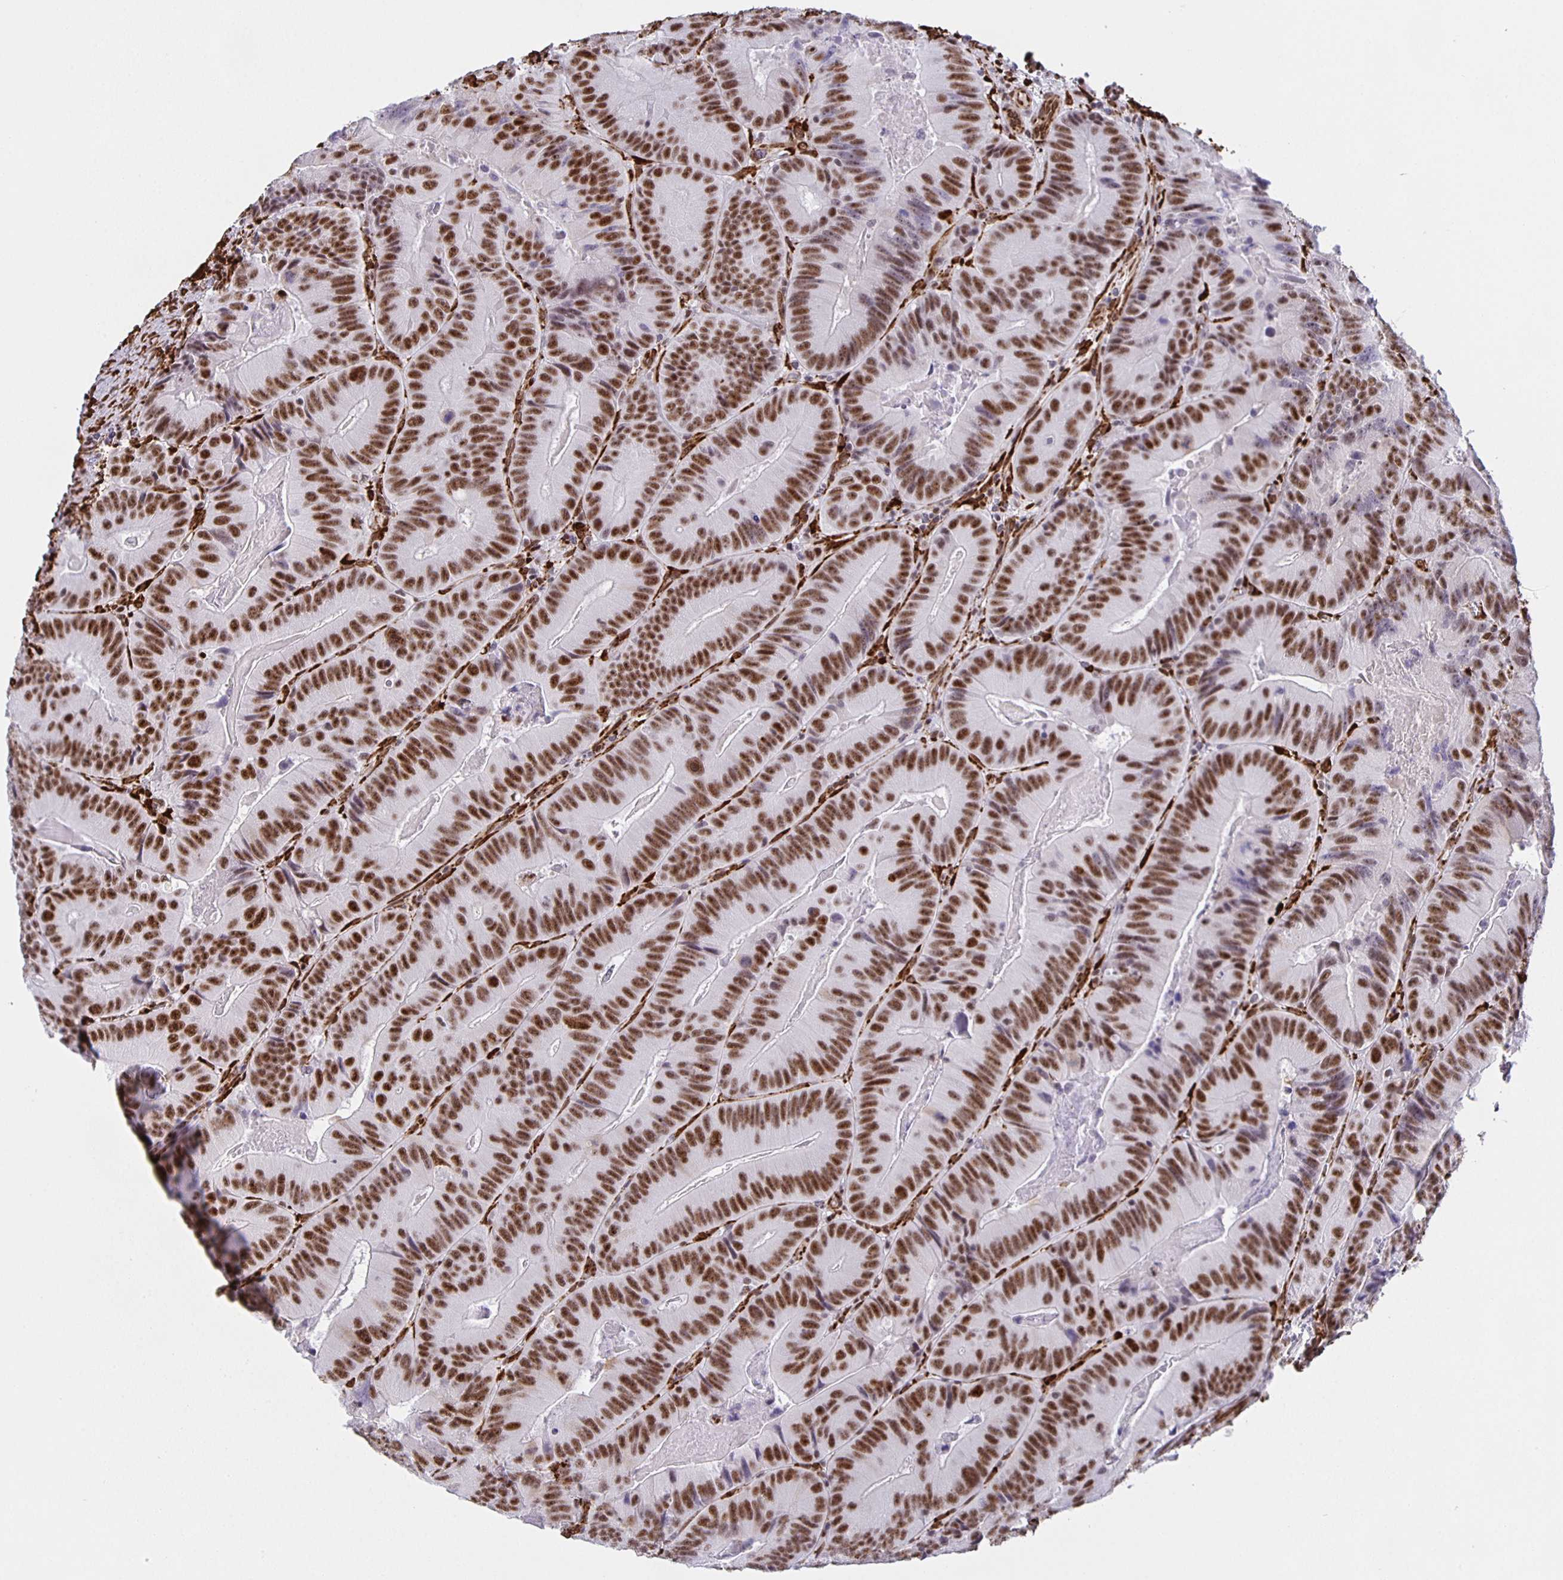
{"staining": {"intensity": "strong", "quantity": ">75%", "location": "nuclear"}, "tissue": "colorectal cancer", "cell_type": "Tumor cells", "image_type": "cancer", "snomed": [{"axis": "morphology", "description": "Adenocarcinoma, NOS"}, {"axis": "topography", "description": "Colon"}], "caption": "Adenocarcinoma (colorectal) stained with DAB (3,3'-diaminobenzidine) IHC displays high levels of strong nuclear positivity in approximately >75% of tumor cells.", "gene": "ZRANB2", "patient": {"sex": "female", "age": 86}}